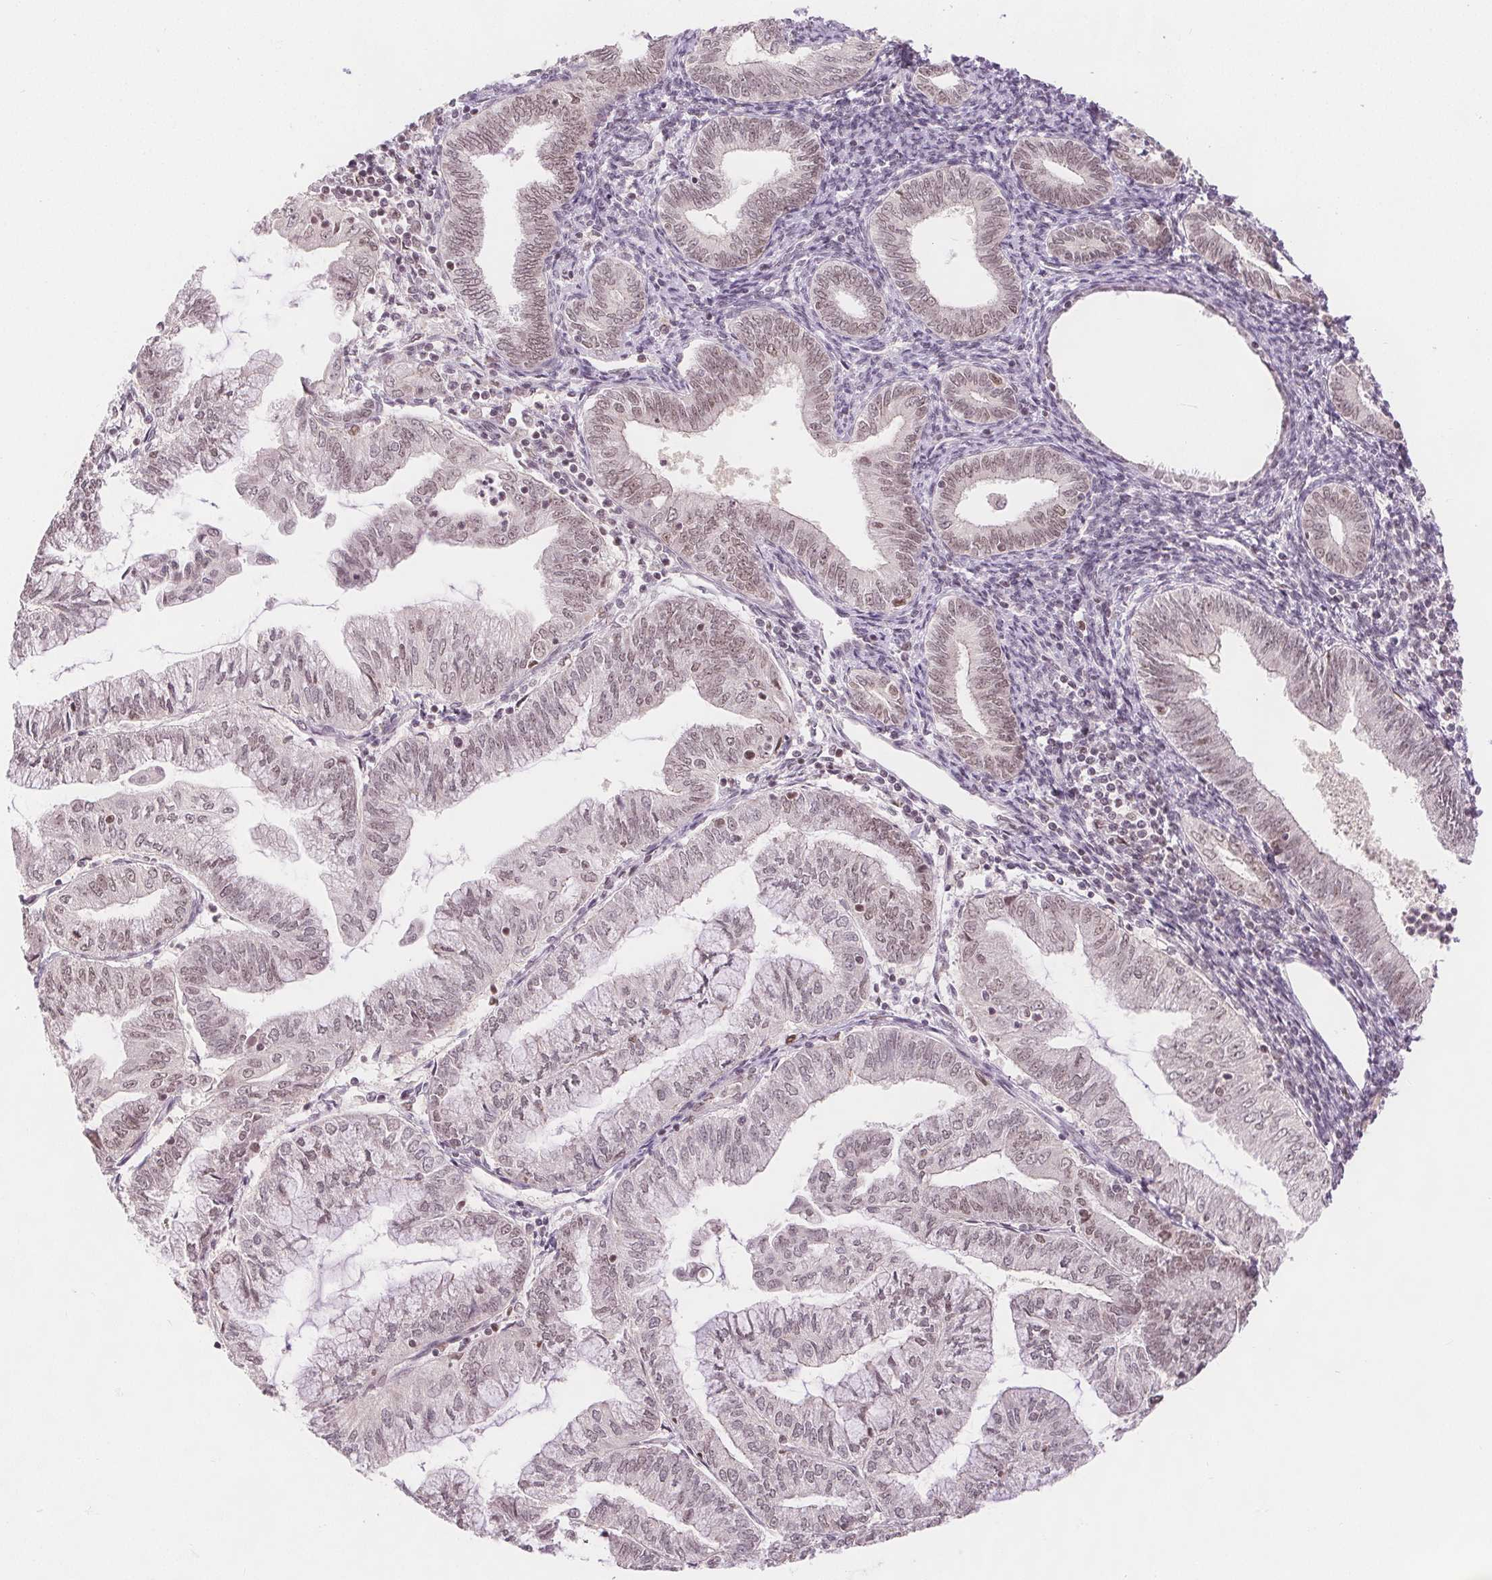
{"staining": {"intensity": "weak", "quantity": "25%-75%", "location": "nuclear"}, "tissue": "endometrial cancer", "cell_type": "Tumor cells", "image_type": "cancer", "snomed": [{"axis": "morphology", "description": "Adenocarcinoma, NOS"}, {"axis": "topography", "description": "Endometrium"}], "caption": "Endometrial cancer stained for a protein (brown) demonstrates weak nuclear positive expression in approximately 25%-75% of tumor cells.", "gene": "DEK", "patient": {"sex": "female", "age": 55}}